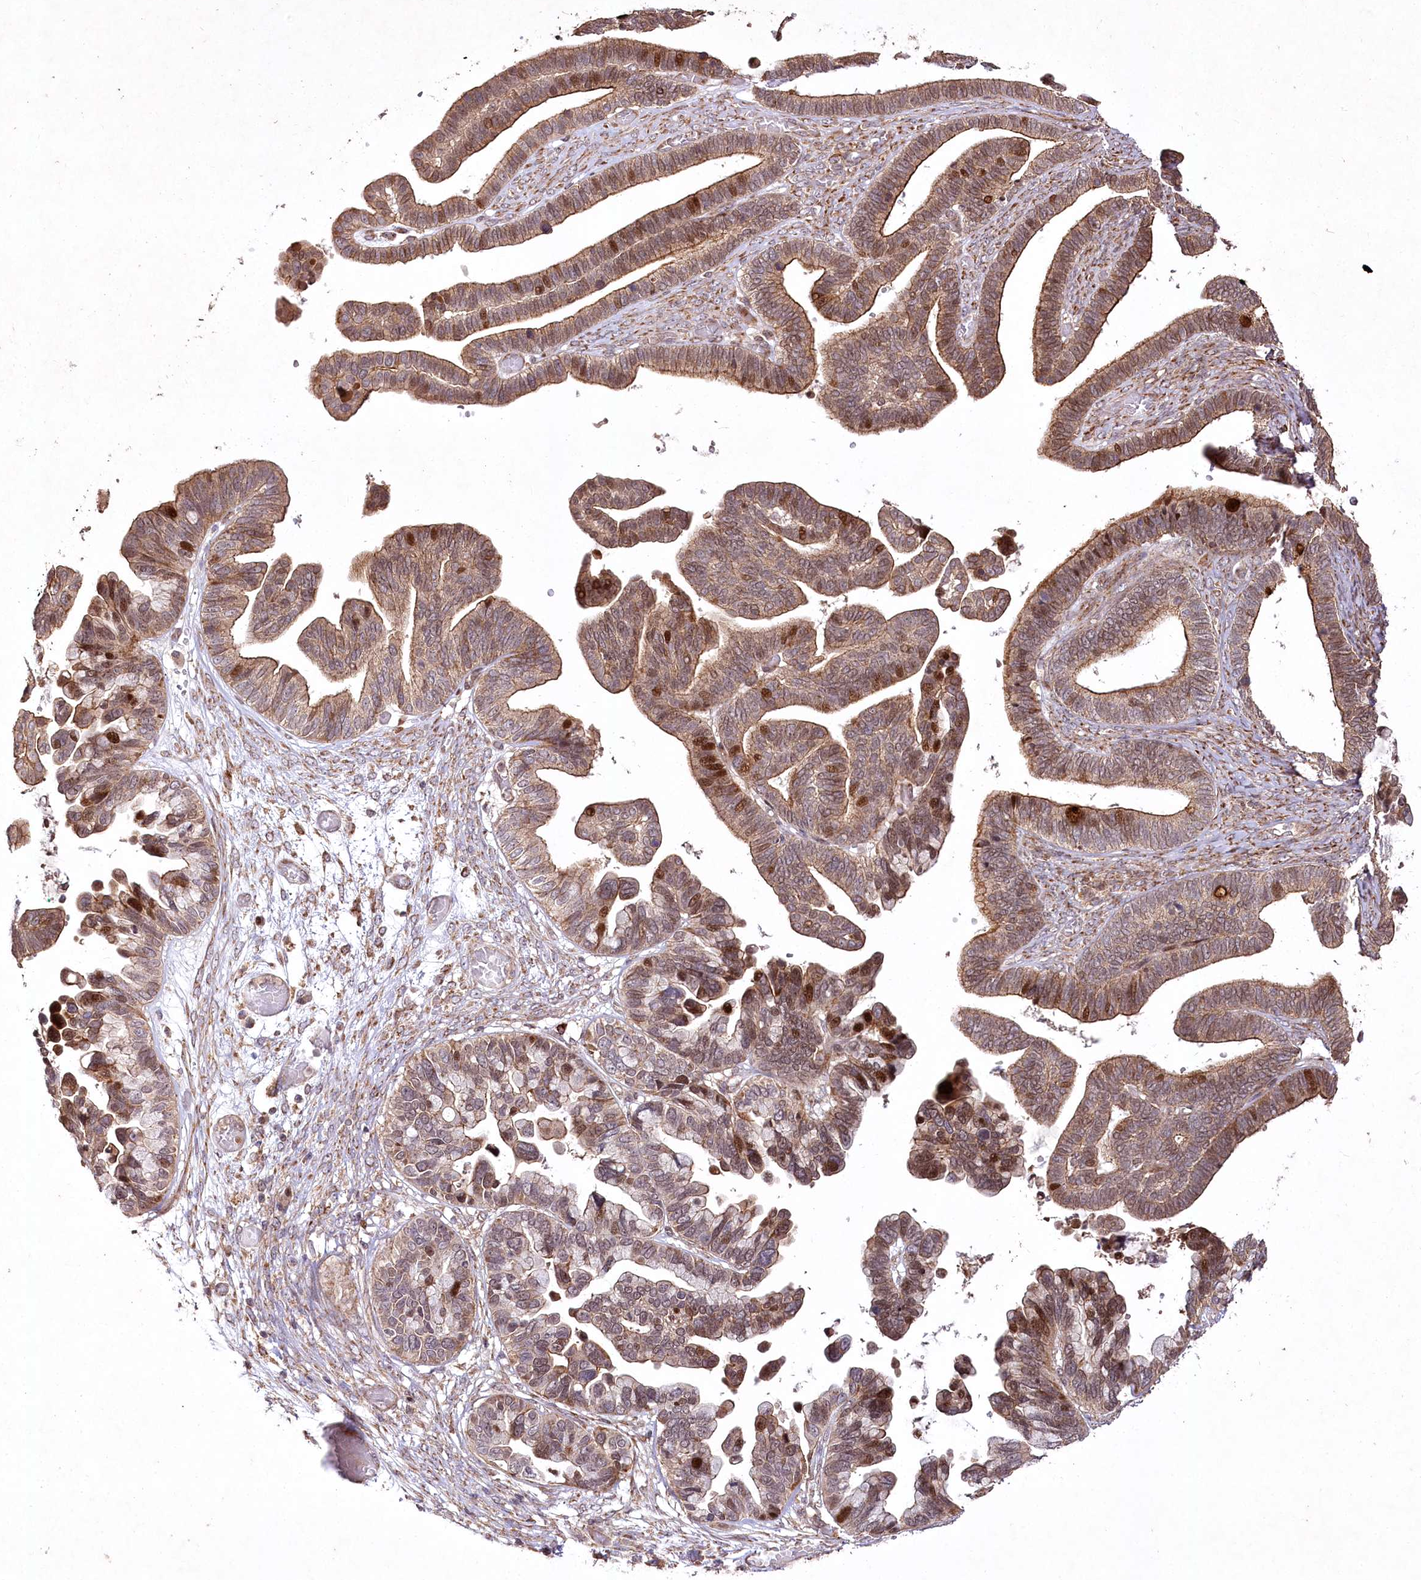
{"staining": {"intensity": "moderate", "quantity": ">75%", "location": "cytoplasmic/membranous,nuclear"}, "tissue": "ovarian cancer", "cell_type": "Tumor cells", "image_type": "cancer", "snomed": [{"axis": "morphology", "description": "Cystadenocarcinoma, serous, NOS"}, {"axis": "topography", "description": "Ovary"}], "caption": "Immunohistochemical staining of ovarian cancer reveals medium levels of moderate cytoplasmic/membranous and nuclear protein expression in about >75% of tumor cells. (DAB (3,3'-diaminobenzidine) = brown stain, brightfield microscopy at high magnification).", "gene": "PSTK", "patient": {"sex": "female", "age": 56}}